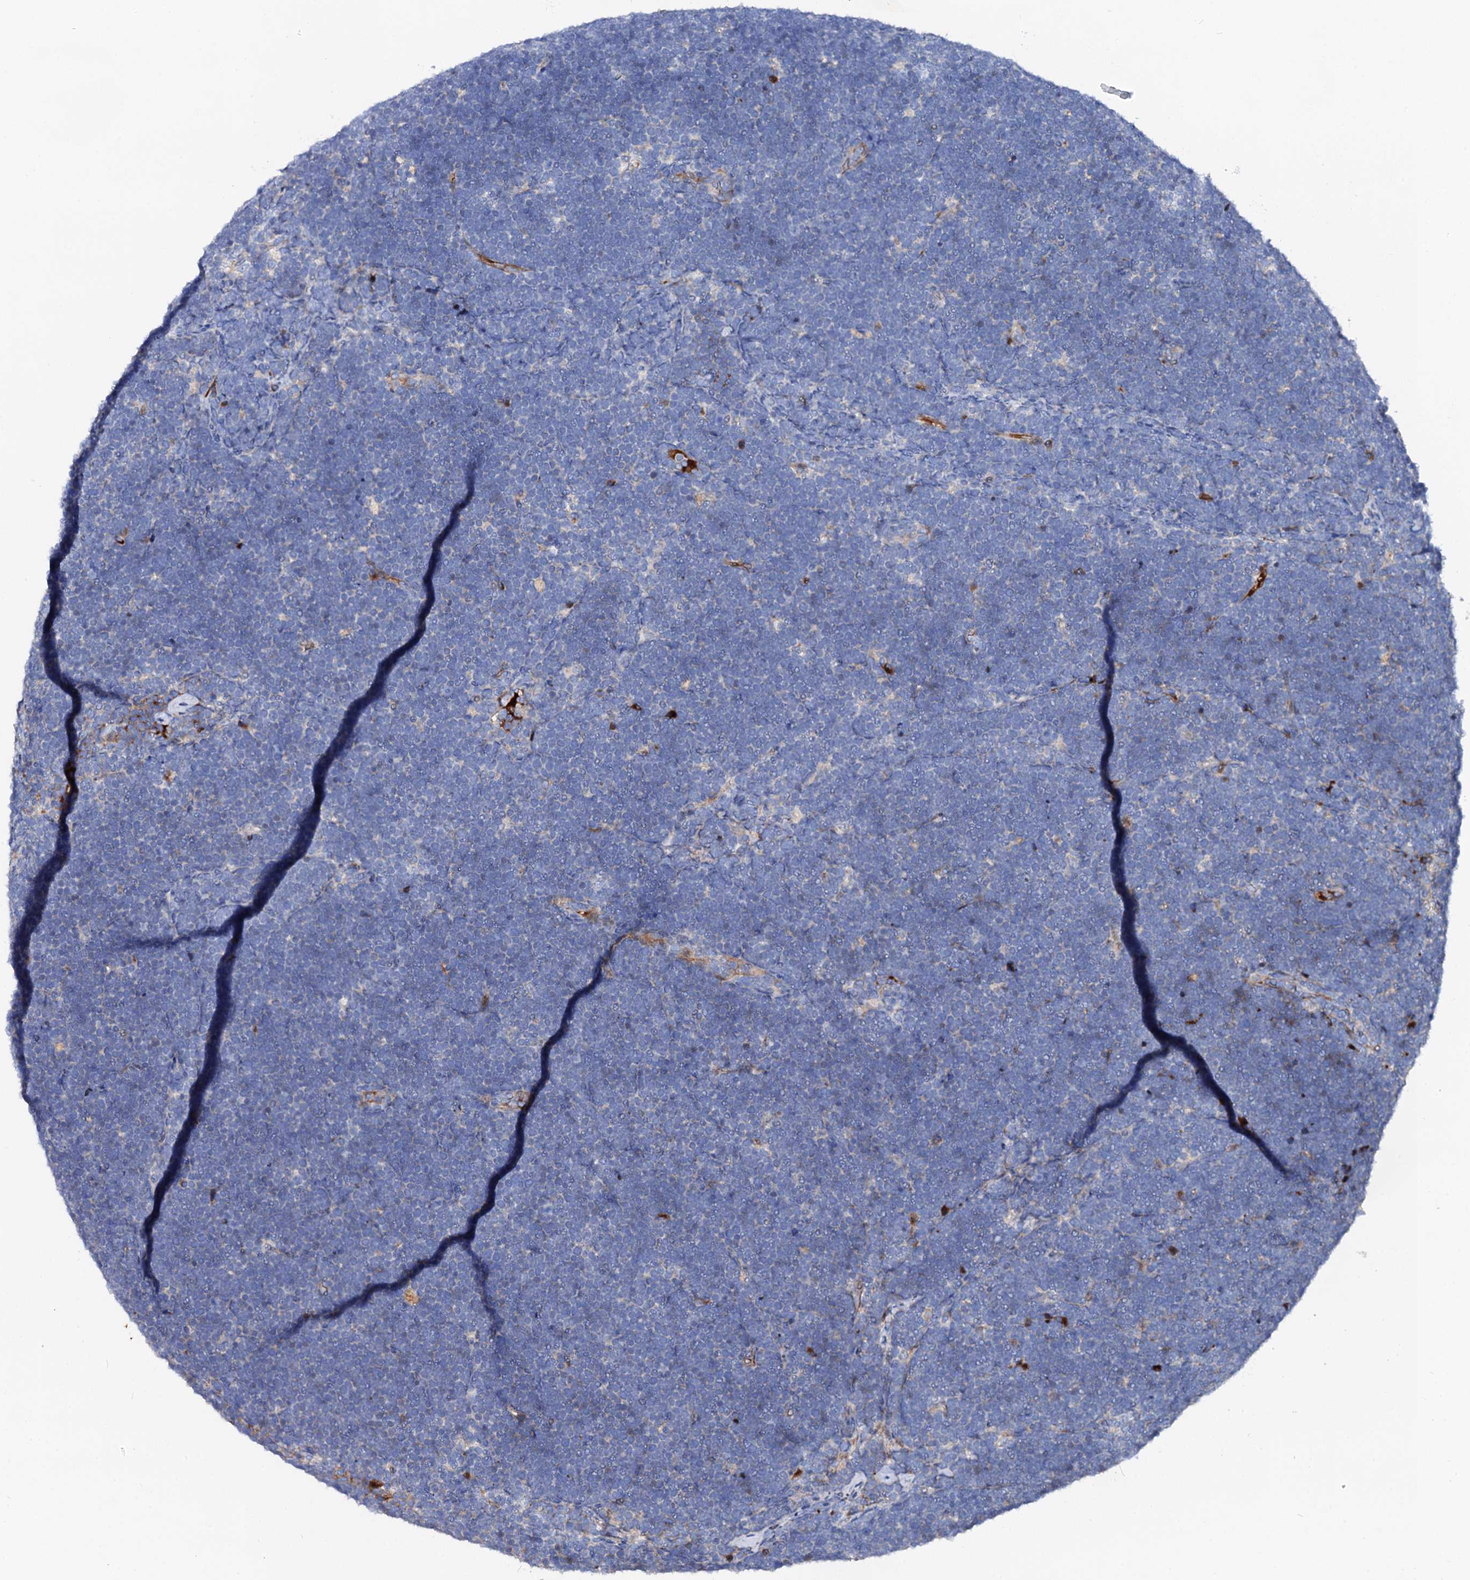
{"staining": {"intensity": "negative", "quantity": "none", "location": "none"}, "tissue": "lymphoma", "cell_type": "Tumor cells", "image_type": "cancer", "snomed": [{"axis": "morphology", "description": "Malignant lymphoma, non-Hodgkin's type, High grade"}, {"axis": "topography", "description": "Lymph node"}], "caption": "Tumor cells are negative for protein expression in human high-grade malignant lymphoma, non-Hodgkin's type.", "gene": "SLC10A7", "patient": {"sex": "male", "age": 13}}